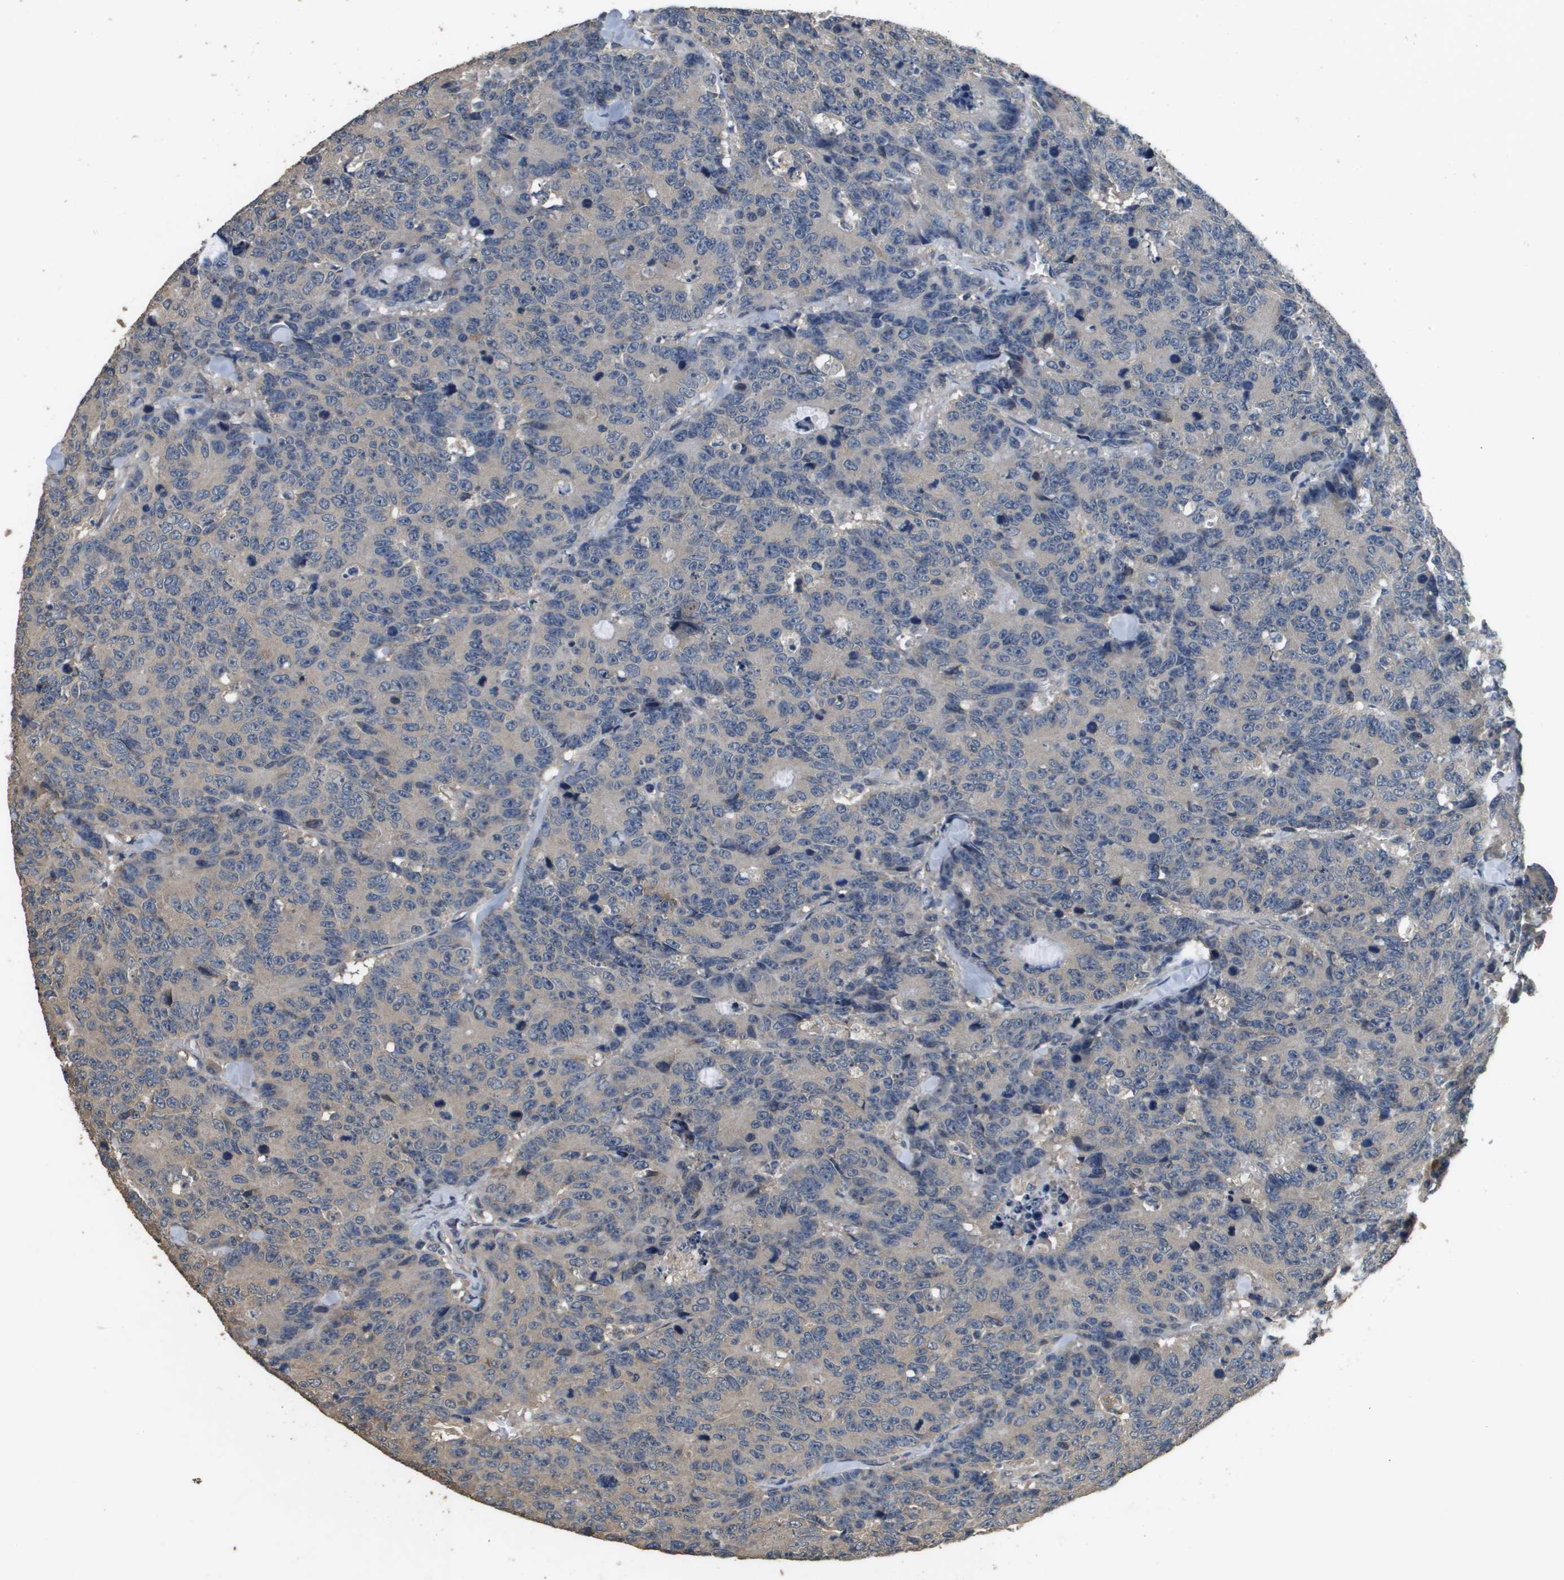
{"staining": {"intensity": "negative", "quantity": "none", "location": "none"}, "tissue": "colorectal cancer", "cell_type": "Tumor cells", "image_type": "cancer", "snomed": [{"axis": "morphology", "description": "Adenocarcinoma, NOS"}, {"axis": "topography", "description": "Colon"}], "caption": "IHC image of neoplastic tissue: human adenocarcinoma (colorectal) stained with DAB reveals no significant protein expression in tumor cells.", "gene": "RAB6B", "patient": {"sex": "female", "age": 86}}